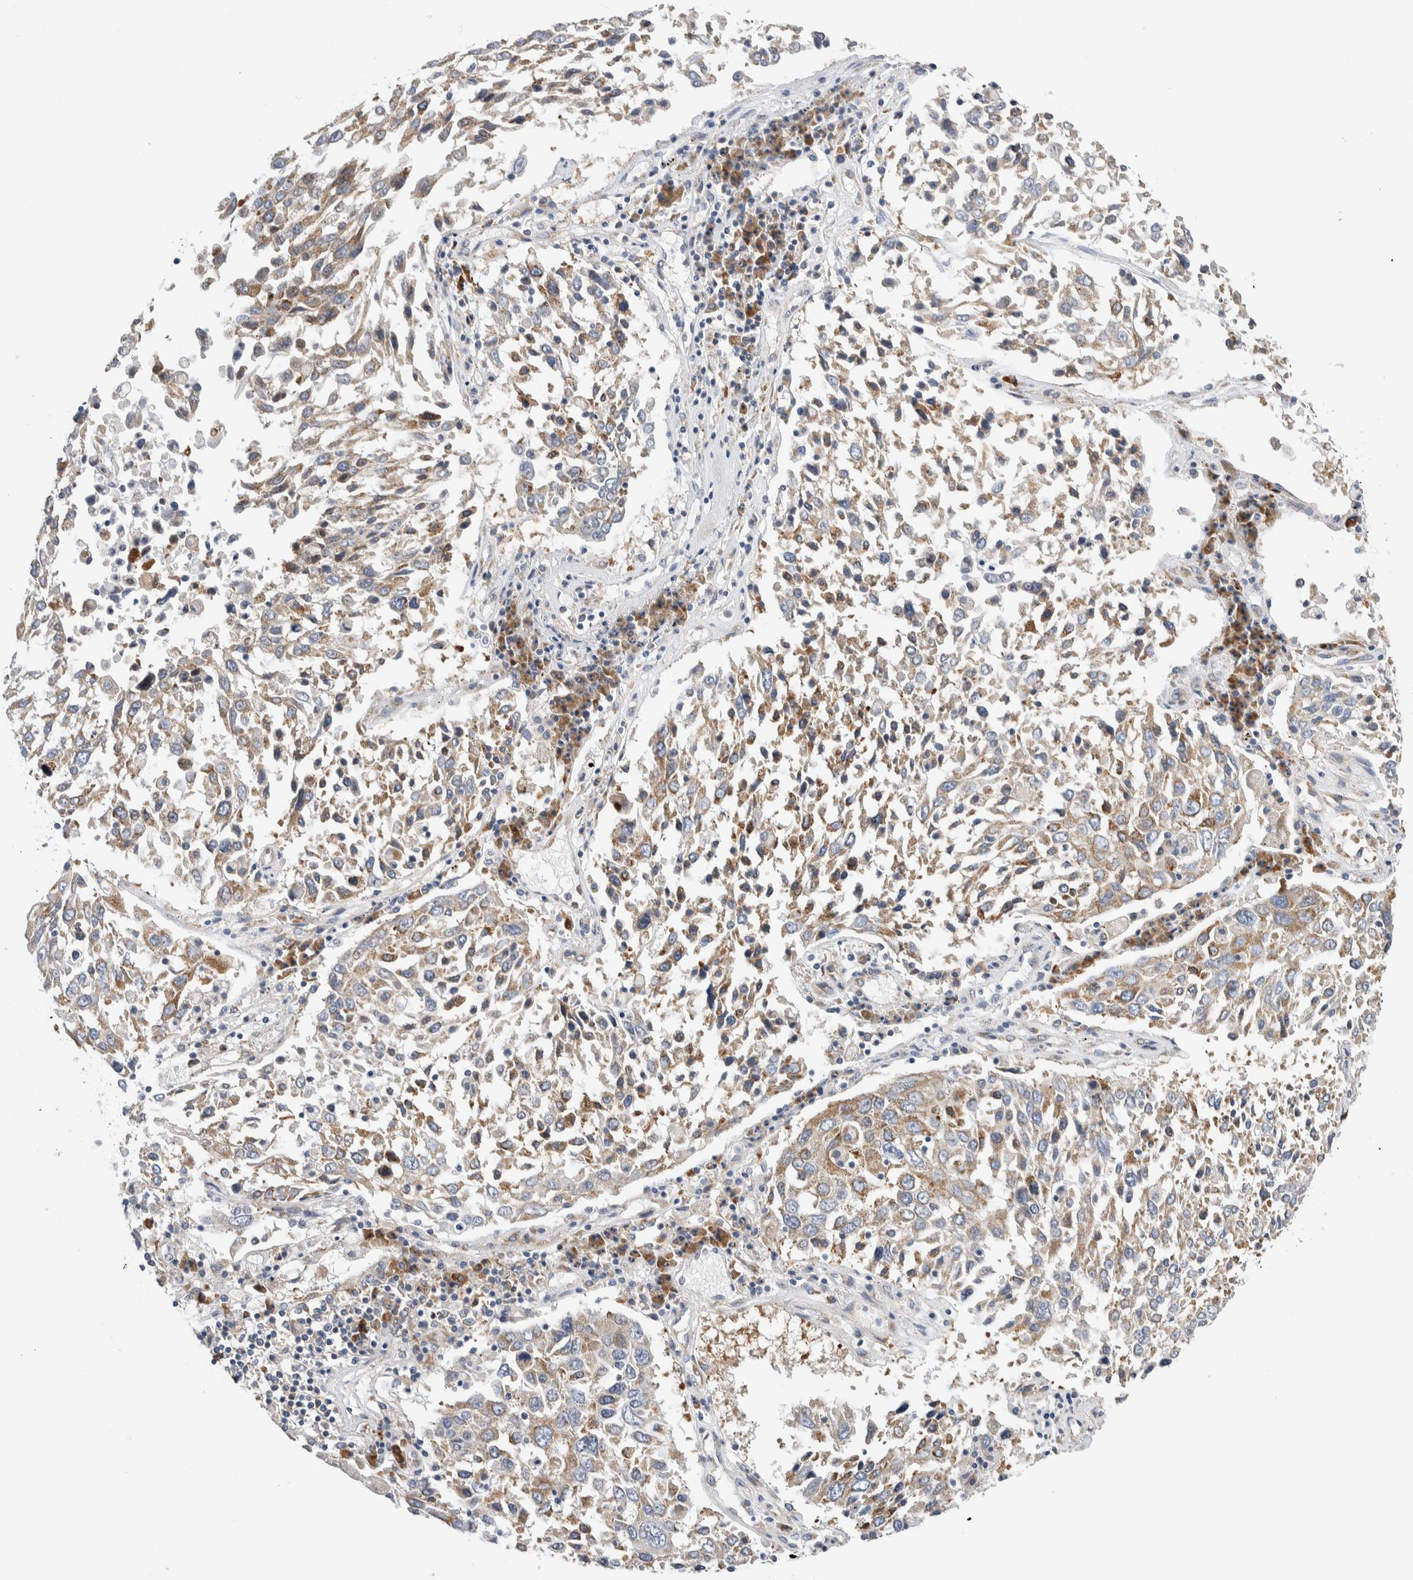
{"staining": {"intensity": "moderate", "quantity": ">75%", "location": "cytoplasmic/membranous"}, "tissue": "lung cancer", "cell_type": "Tumor cells", "image_type": "cancer", "snomed": [{"axis": "morphology", "description": "Squamous cell carcinoma, NOS"}, {"axis": "topography", "description": "Lung"}], "caption": "About >75% of tumor cells in lung squamous cell carcinoma exhibit moderate cytoplasmic/membranous protein positivity as visualized by brown immunohistochemical staining.", "gene": "RACK1", "patient": {"sex": "male", "age": 65}}